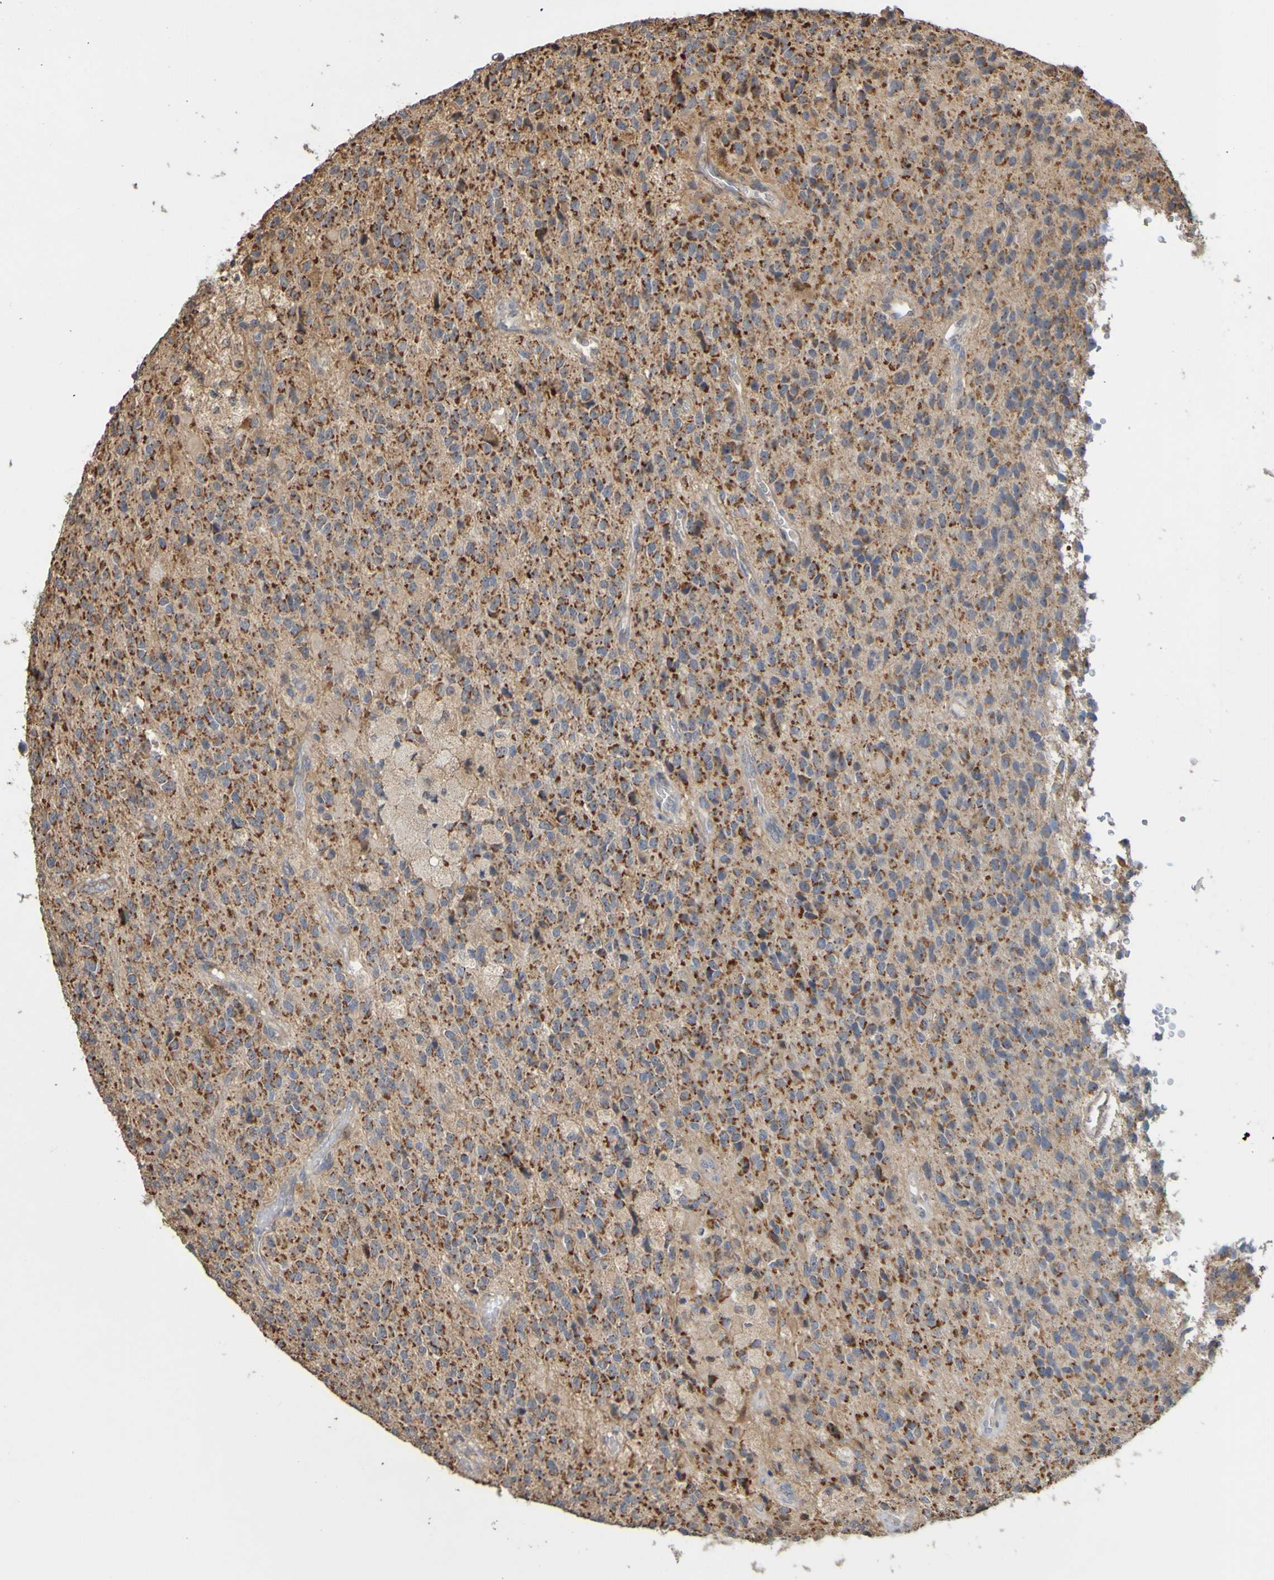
{"staining": {"intensity": "strong", "quantity": ">75%", "location": "cytoplasmic/membranous"}, "tissue": "glioma", "cell_type": "Tumor cells", "image_type": "cancer", "snomed": [{"axis": "morphology", "description": "Glioma, malignant, High grade"}, {"axis": "topography", "description": "pancreas cauda"}], "caption": "DAB (3,3'-diaminobenzidine) immunohistochemical staining of human malignant high-grade glioma exhibits strong cytoplasmic/membranous protein positivity in approximately >75% of tumor cells.", "gene": "TMBIM1", "patient": {"sex": "male", "age": 60}}